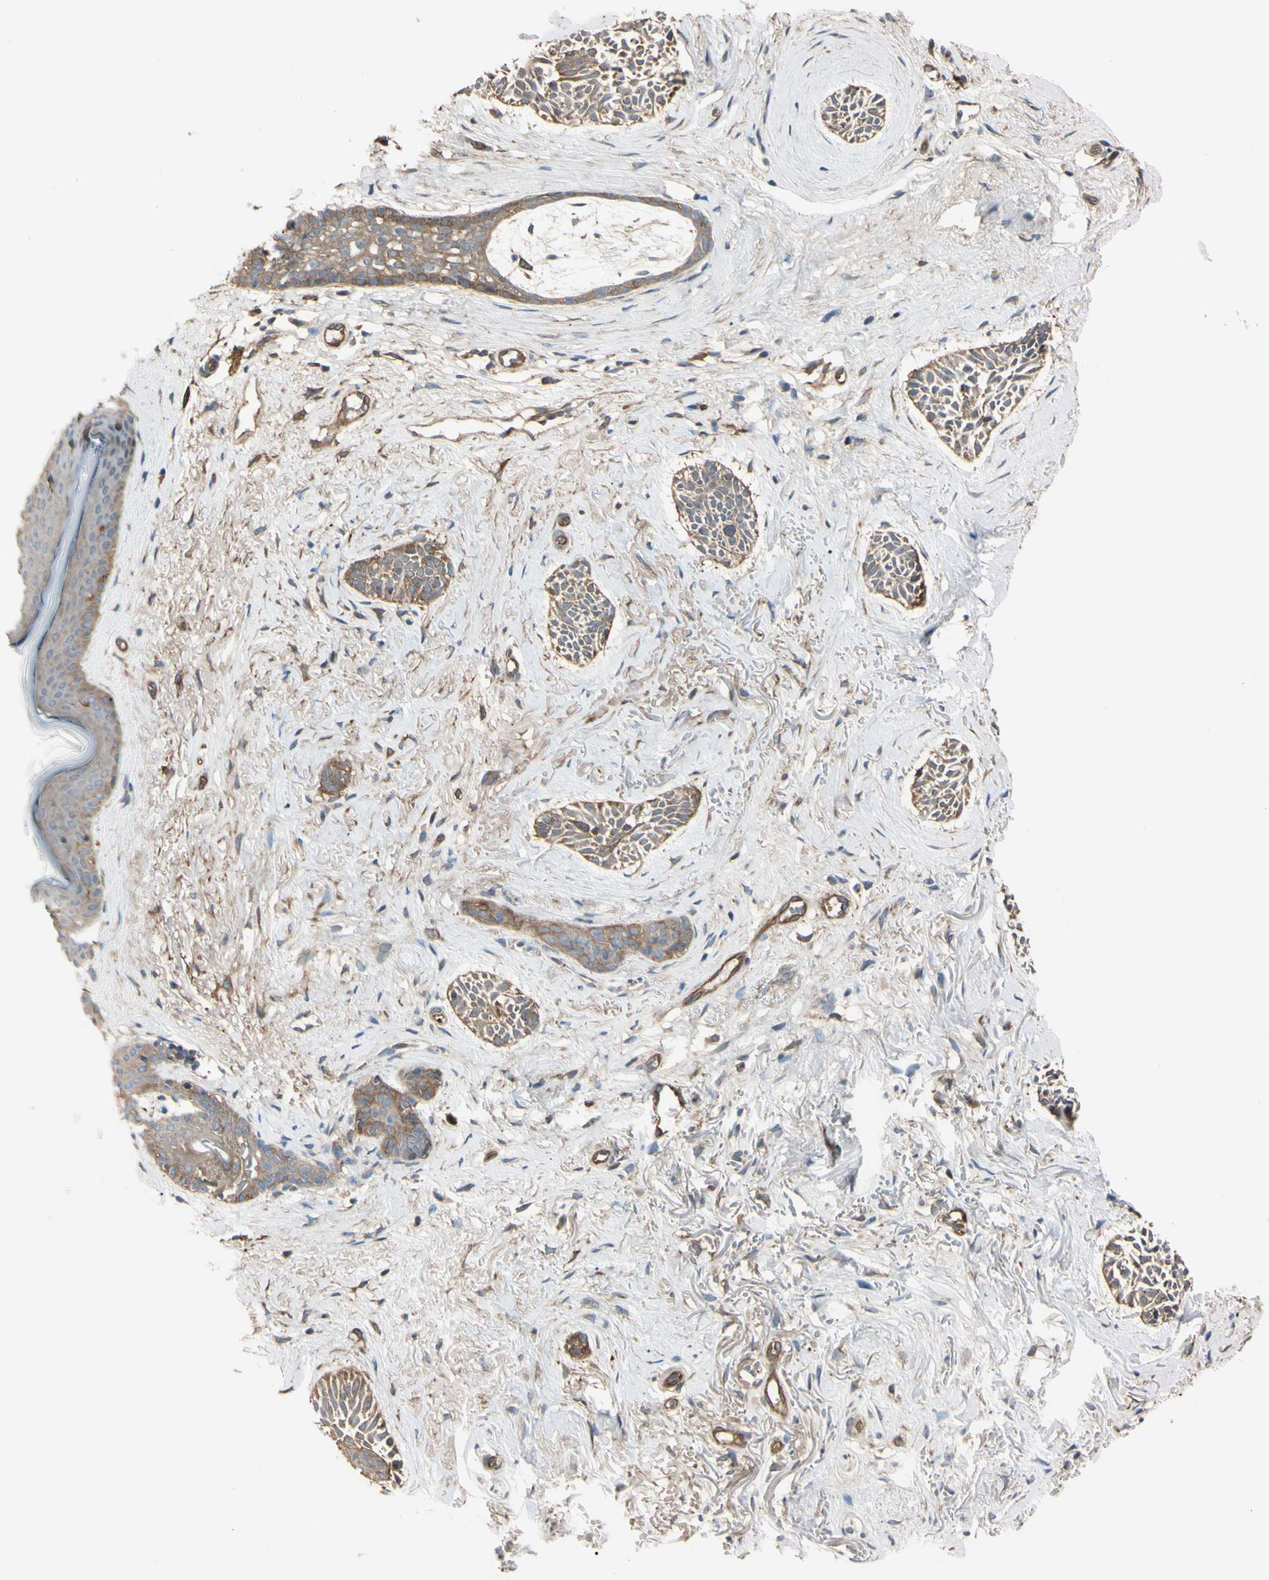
{"staining": {"intensity": "moderate", "quantity": ">75%", "location": "cytoplasmic/membranous"}, "tissue": "skin cancer", "cell_type": "Tumor cells", "image_type": "cancer", "snomed": [{"axis": "morphology", "description": "Normal tissue, NOS"}, {"axis": "morphology", "description": "Basal cell carcinoma"}, {"axis": "topography", "description": "Skin"}], "caption": "DAB immunohistochemical staining of human basal cell carcinoma (skin) reveals moderate cytoplasmic/membranous protein expression in about >75% of tumor cells.", "gene": "PTPN12", "patient": {"sex": "female", "age": 84}}